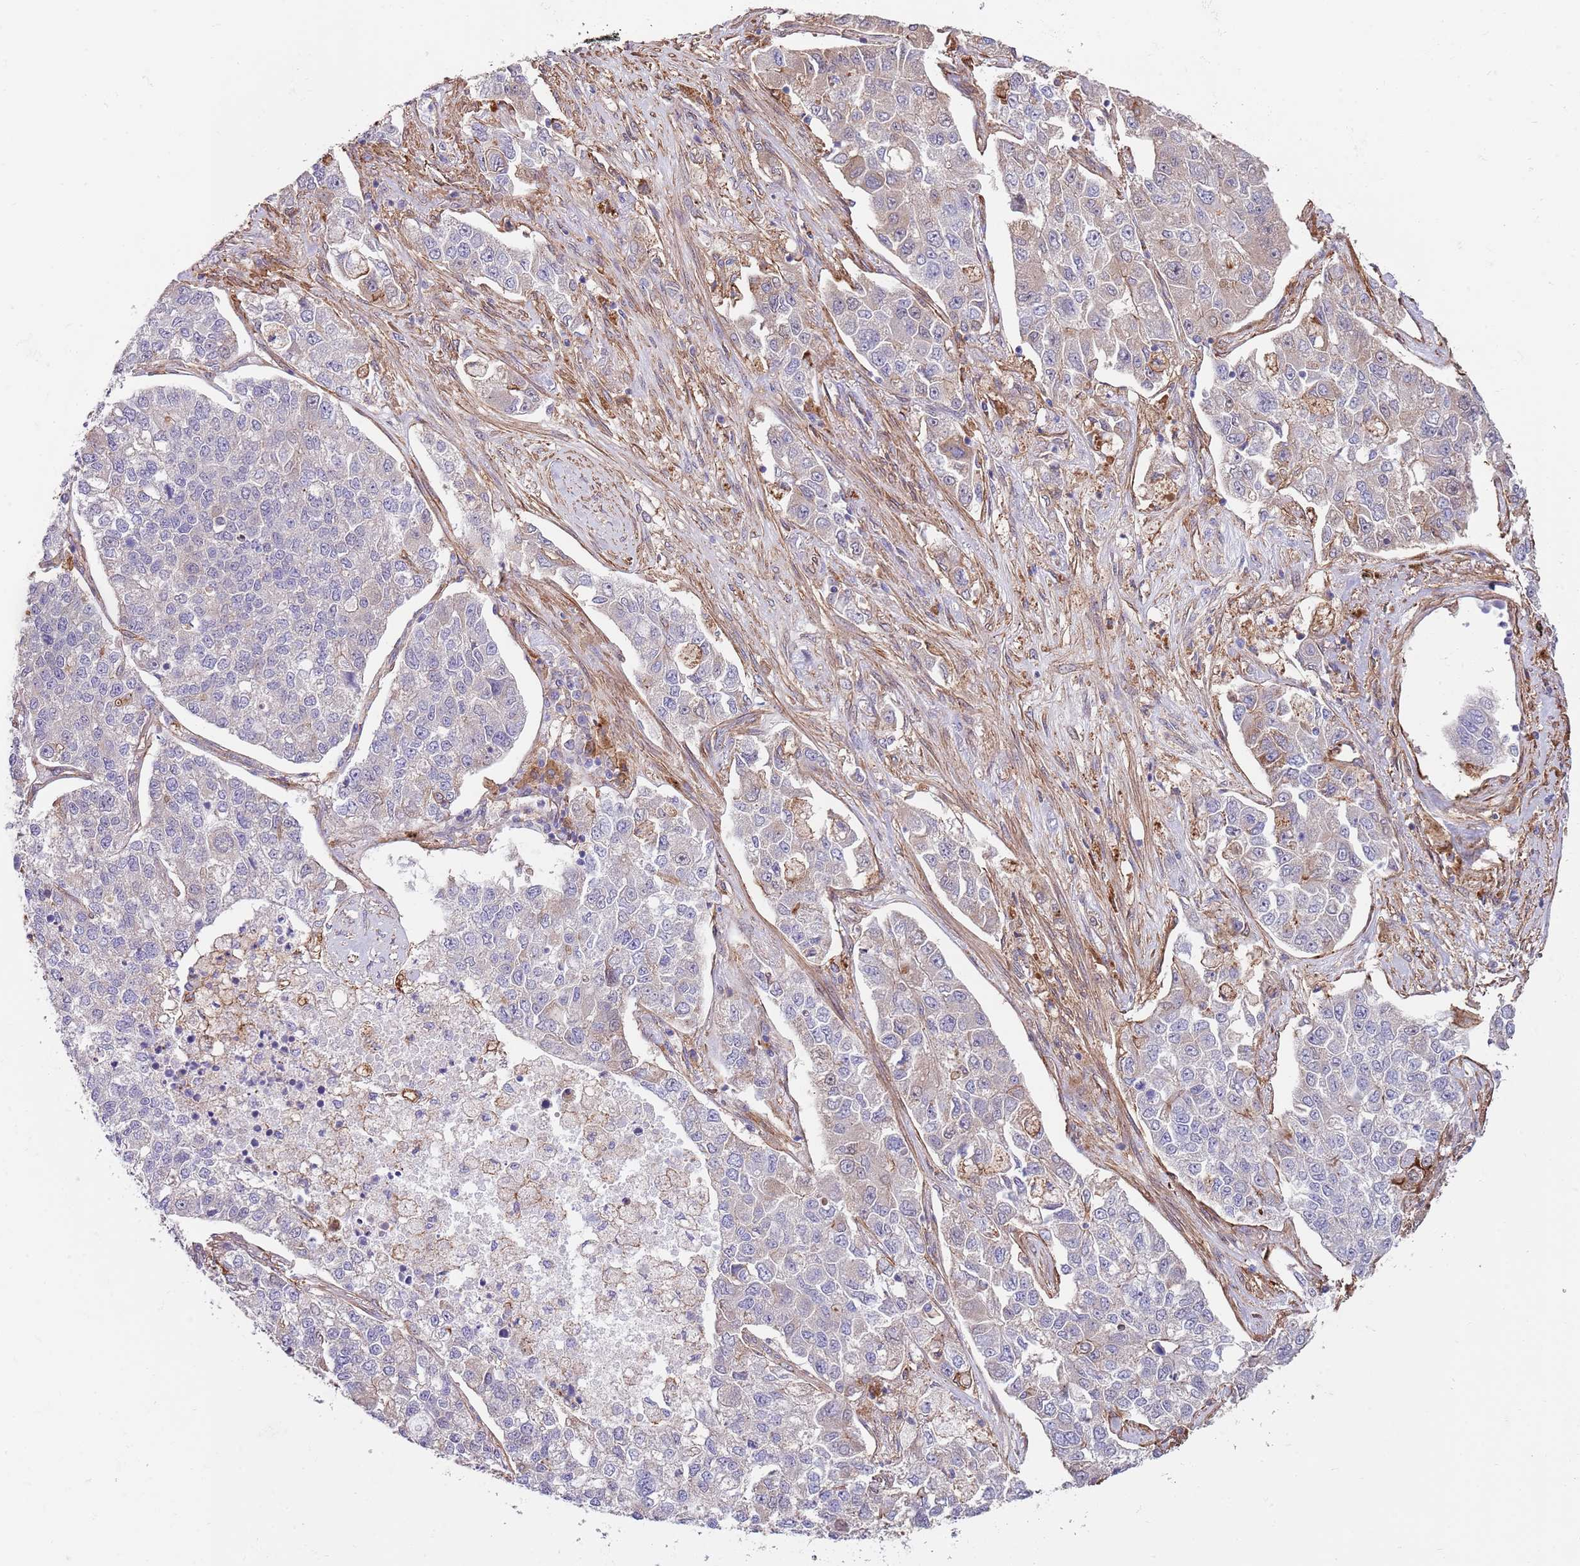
{"staining": {"intensity": "weak", "quantity": "<25%", "location": "cytoplasmic/membranous"}, "tissue": "lung cancer", "cell_type": "Tumor cells", "image_type": "cancer", "snomed": [{"axis": "morphology", "description": "Adenocarcinoma, NOS"}, {"axis": "topography", "description": "Lung"}], "caption": "Image shows no protein expression in tumor cells of lung cancer tissue. (DAB (3,3'-diaminobenzidine) immunohistochemistry with hematoxylin counter stain).", "gene": "BPNT1", "patient": {"sex": "male", "age": 49}}